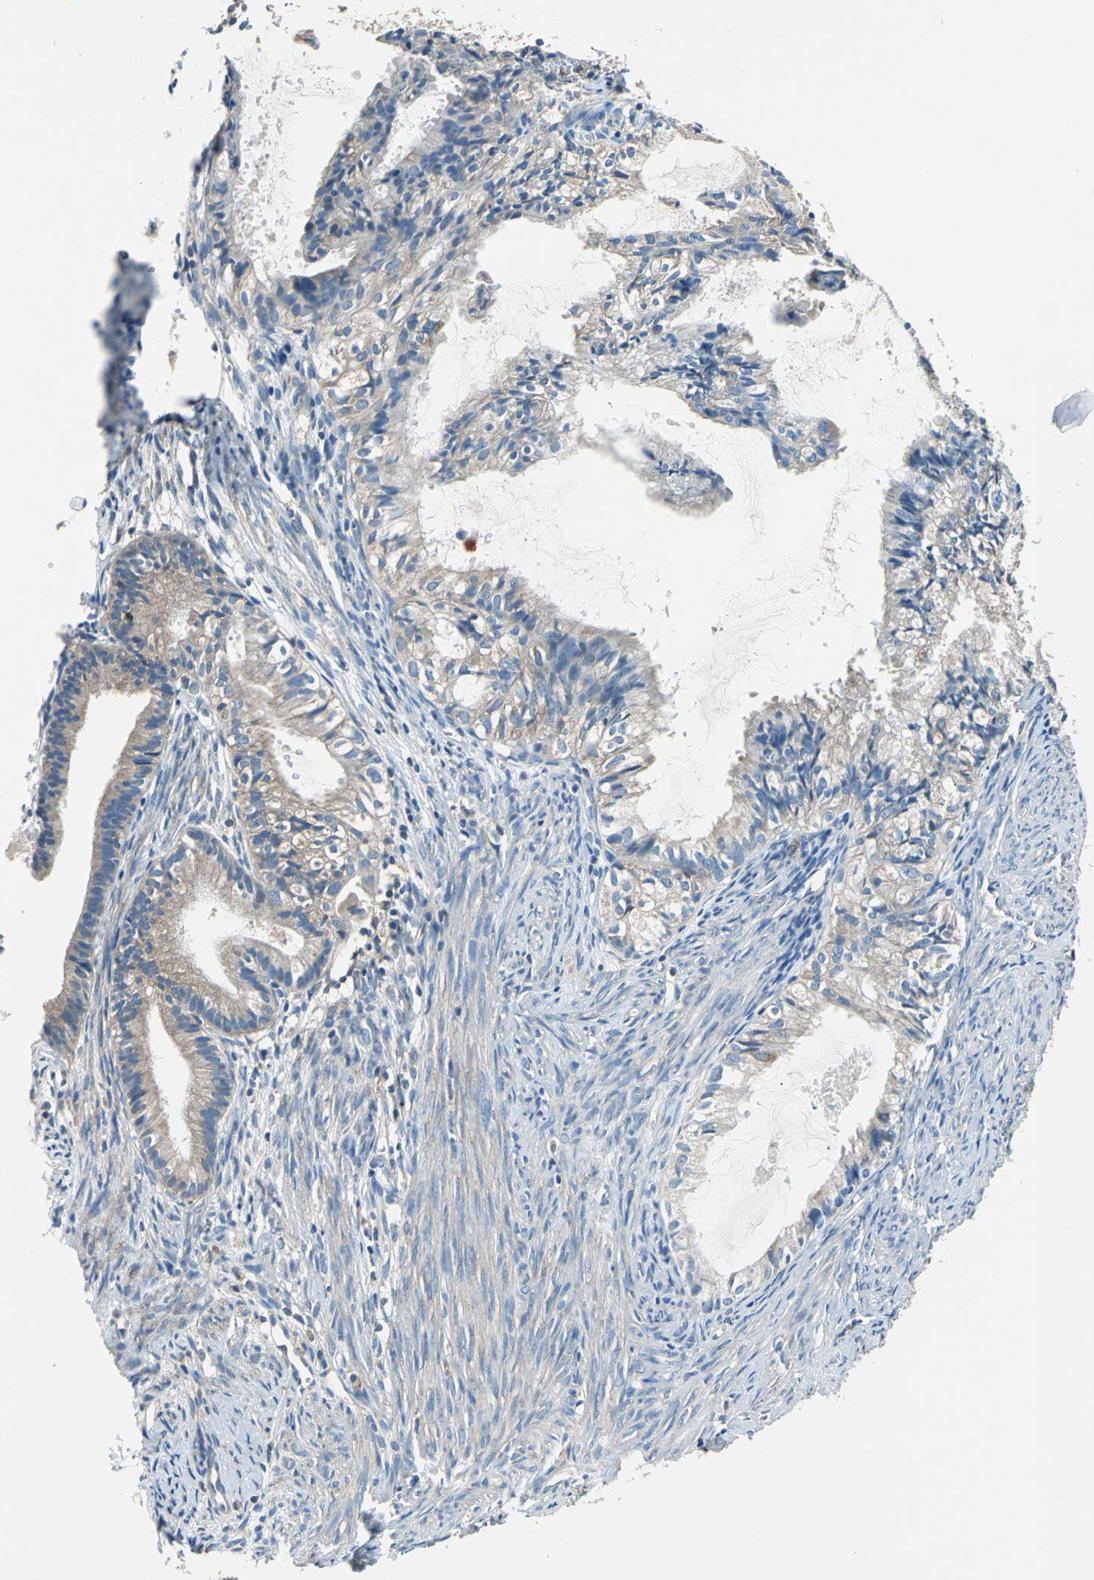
{"staining": {"intensity": "weak", "quantity": "25%-75%", "location": "cytoplasmic/membranous"}, "tissue": "cervical cancer", "cell_type": "Tumor cells", "image_type": "cancer", "snomed": [{"axis": "morphology", "description": "Normal tissue, NOS"}, {"axis": "morphology", "description": "Adenocarcinoma, NOS"}, {"axis": "topography", "description": "Cervix"}, {"axis": "topography", "description": "Endometrium"}], "caption": "Cervical adenocarcinoma stained with a brown dye shows weak cytoplasmic/membranous positive staining in approximately 25%-75% of tumor cells.", "gene": "PRKCA", "patient": {"sex": "female", "age": 86}}